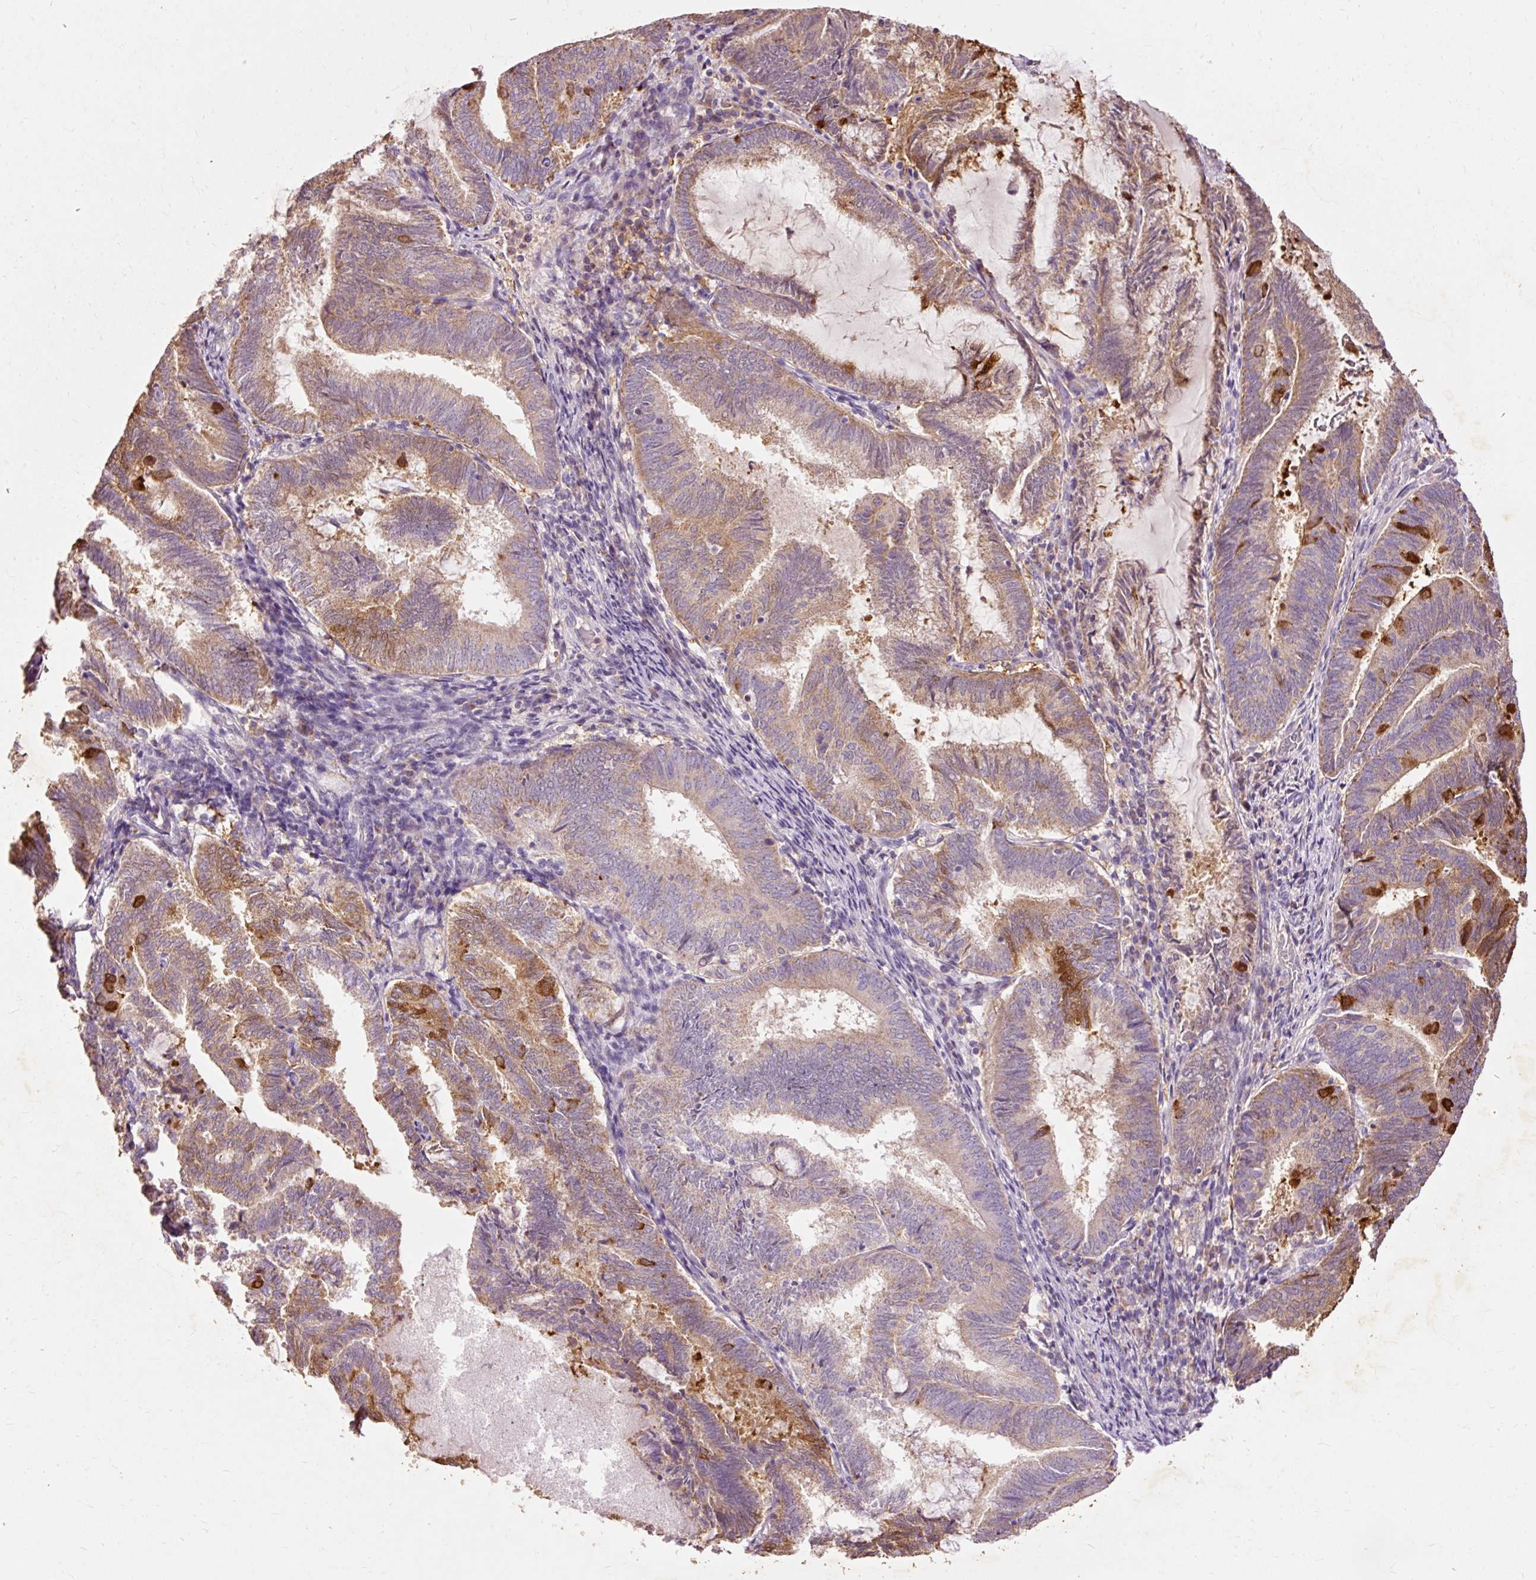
{"staining": {"intensity": "moderate", "quantity": "25%-75%", "location": "cytoplasmic/membranous"}, "tissue": "endometrial cancer", "cell_type": "Tumor cells", "image_type": "cancer", "snomed": [{"axis": "morphology", "description": "Adenocarcinoma, NOS"}, {"axis": "topography", "description": "Endometrium"}], "caption": "Immunohistochemistry (DAB) staining of endometrial cancer demonstrates moderate cytoplasmic/membranous protein positivity in approximately 25%-75% of tumor cells. (Stains: DAB (3,3'-diaminobenzidine) in brown, nuclei in blue, Microscopy: brightfield microscopy at high magnification).", "gene": "PRDX5", "patient": {"sex": "female", "age": 80}}